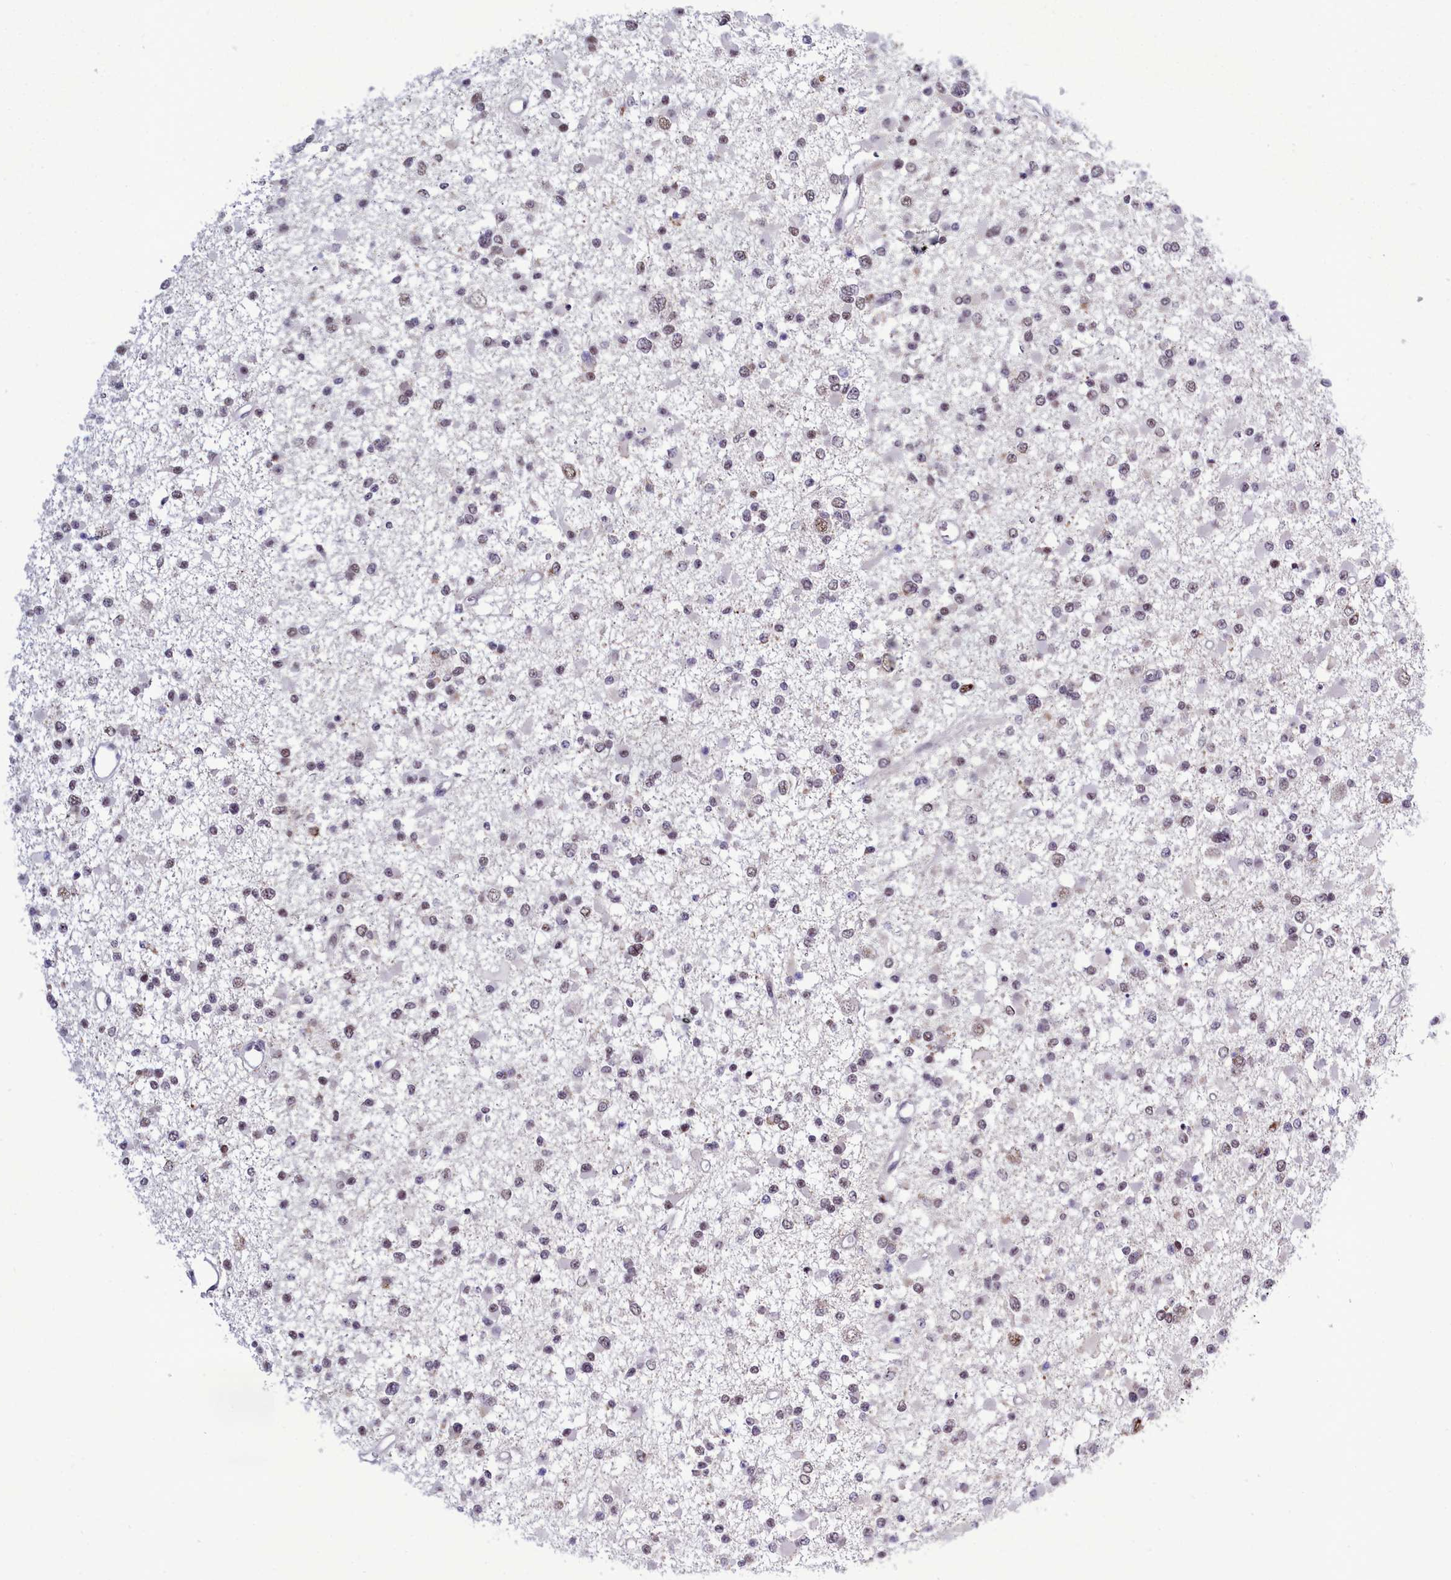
{"staining": {"intensity": "weak", "quantity": "25%-75%", "location": "nuclear"}, "tissue": "glioma", "cell_type": "Tumor cells", "image_type": "cancer", "snomed": [{"axis": "morphology", "description": "Glioma, malignant, Low grade"}, {"axis": "topography", "description": "Brain"}], "caption": "A high-resolution micrograph shows immunohistochemistry (IHC) staining of malignant glioma (low-grade), which demonstrates weak nuclear positivity in approximately 25%-75% of tumor cells. The staining is performed using DAB (3,3'-diaminobenzidine) brown chromogen to label protein expression. The nuclei are counter-stained blue using hematoxylin.", "gene": "POM121L2", "patient": {"sex": "female", "age": 22}}